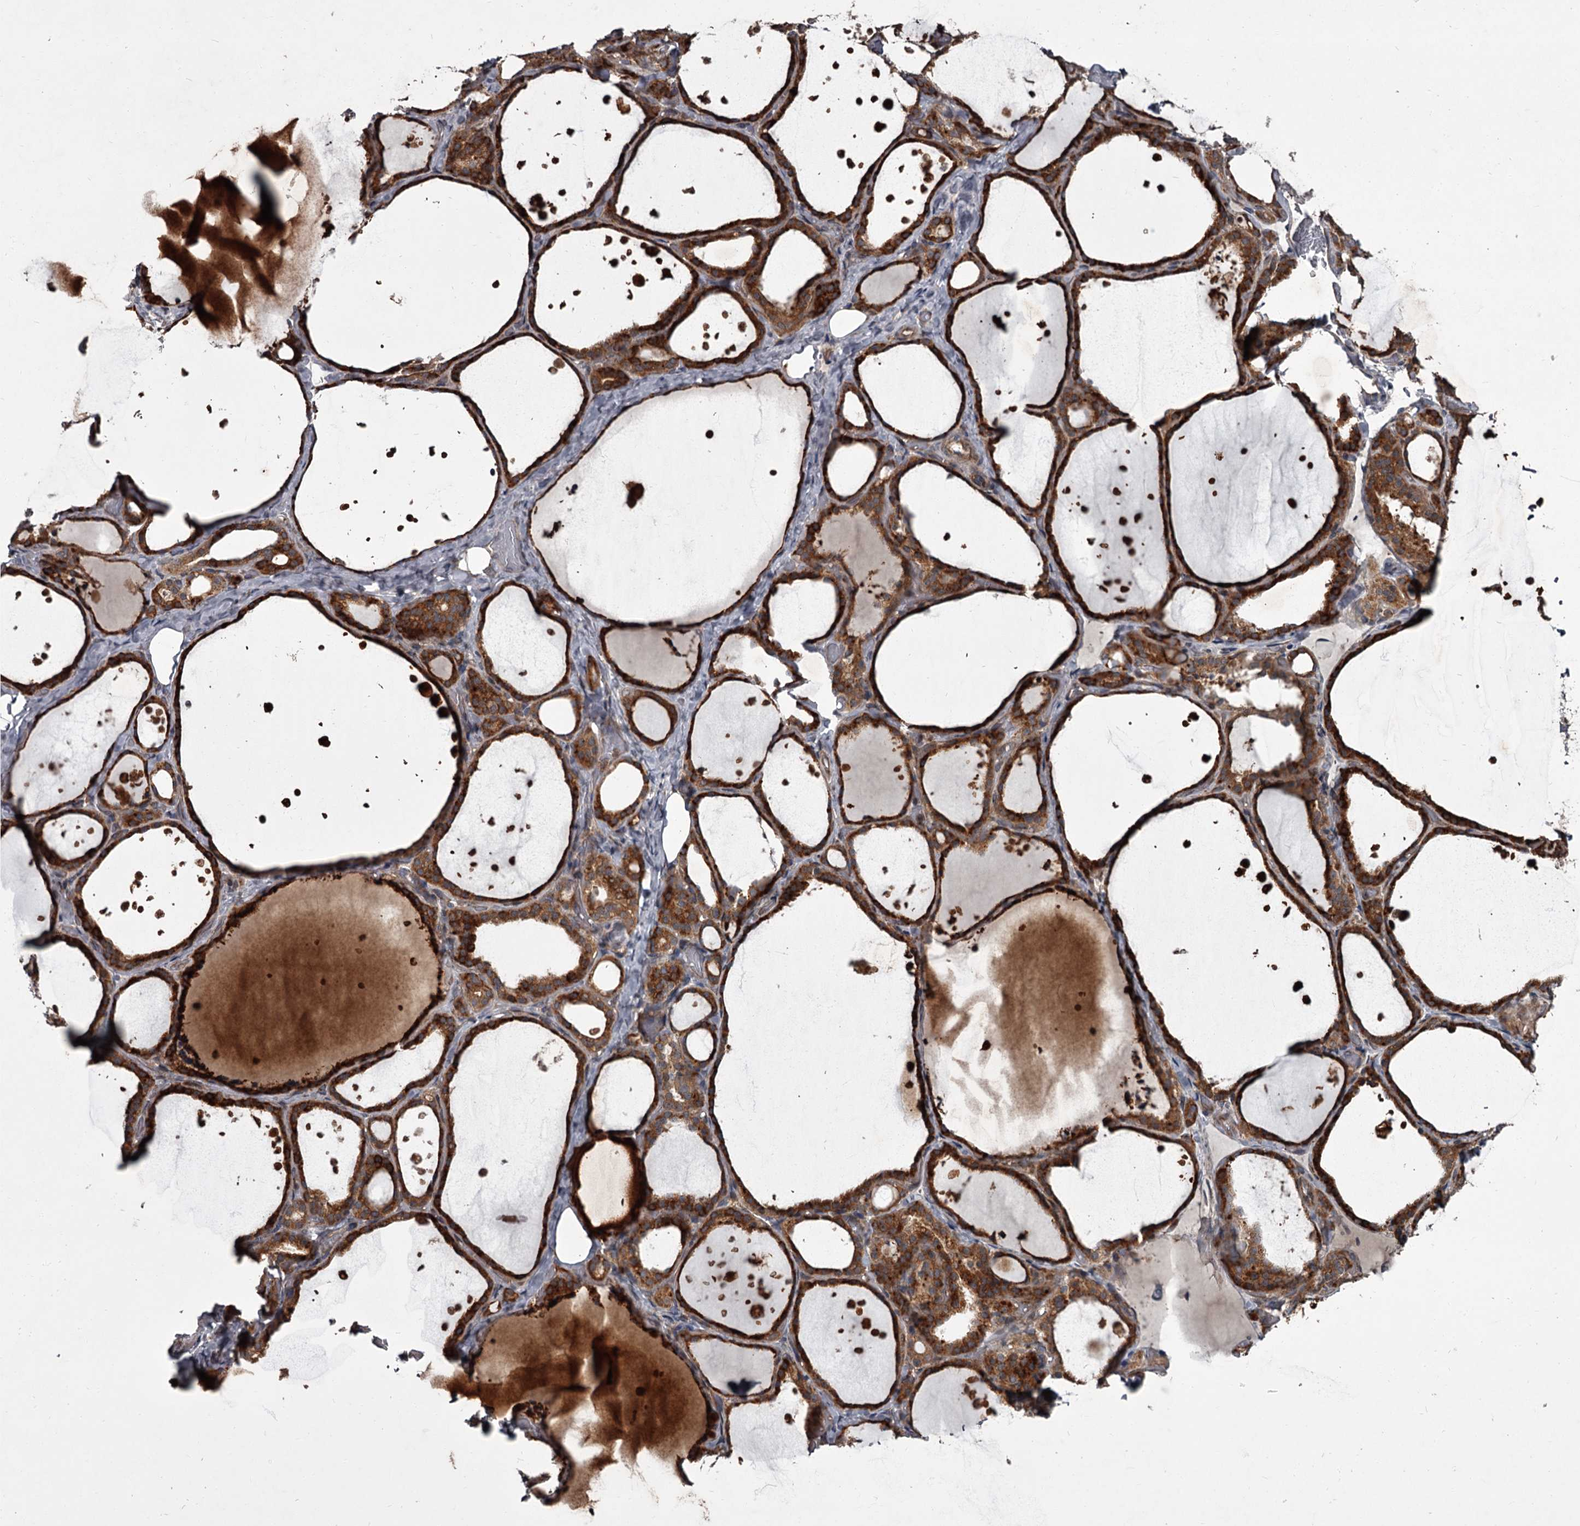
{"staining": {"intensity": "strong", "quantity": ">75%", "location": "cytoplasmic/membranous"}, "tissue": "thyroid gland", "cell_type": "Glandular cells", "image_type": "normal", "snomed": [{"axis": "morphology", "description": "Normal tissue, NOS"}, {"axis": "topography", "description": "Thyroid gland"}], "caption": "There is high levels of strong cytoplasmic/membranous expression in glandular cells of benign thyroid gland, as demonstrated by immunohistochemical staining (brown color).", "gene": "UNC93B1", "patient": {"sex": "female", "age": 44}}